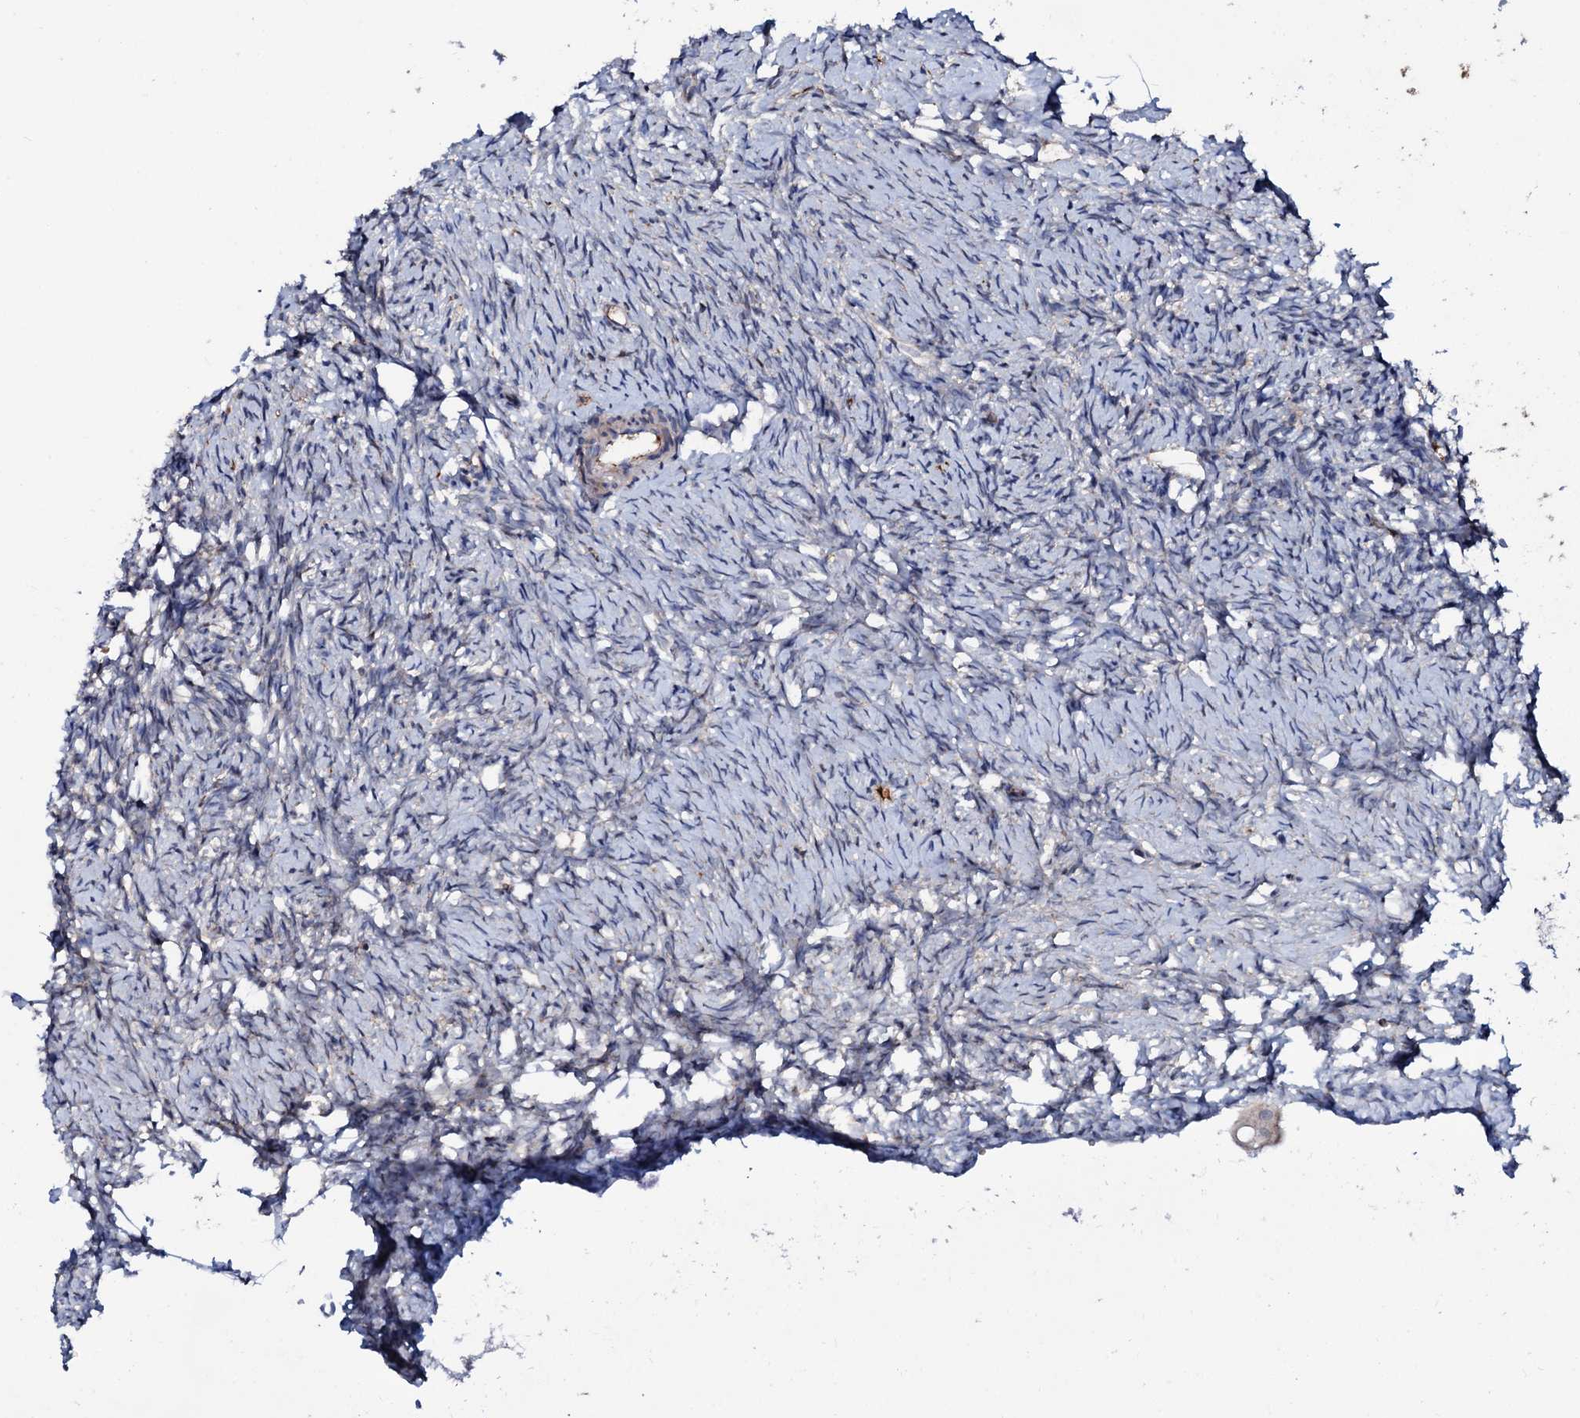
{"staining": {"intensity": "negative", "quantity": "none", "location": "none"}, "tissue": "ovary", "cell_type": "Ovarian stroma cells", "image_type": "normal", "snomed": [{"axis": "morphology", "description": "Normal tissue, NOS"}, {"axis": "topography", "description": "Ovary"}], "caption": "IHC of normal human ovary shows no staining in ovarian stroma cells.", "gene": "PPP1R3D", "patient": {"sex": "female", "age": 51}}